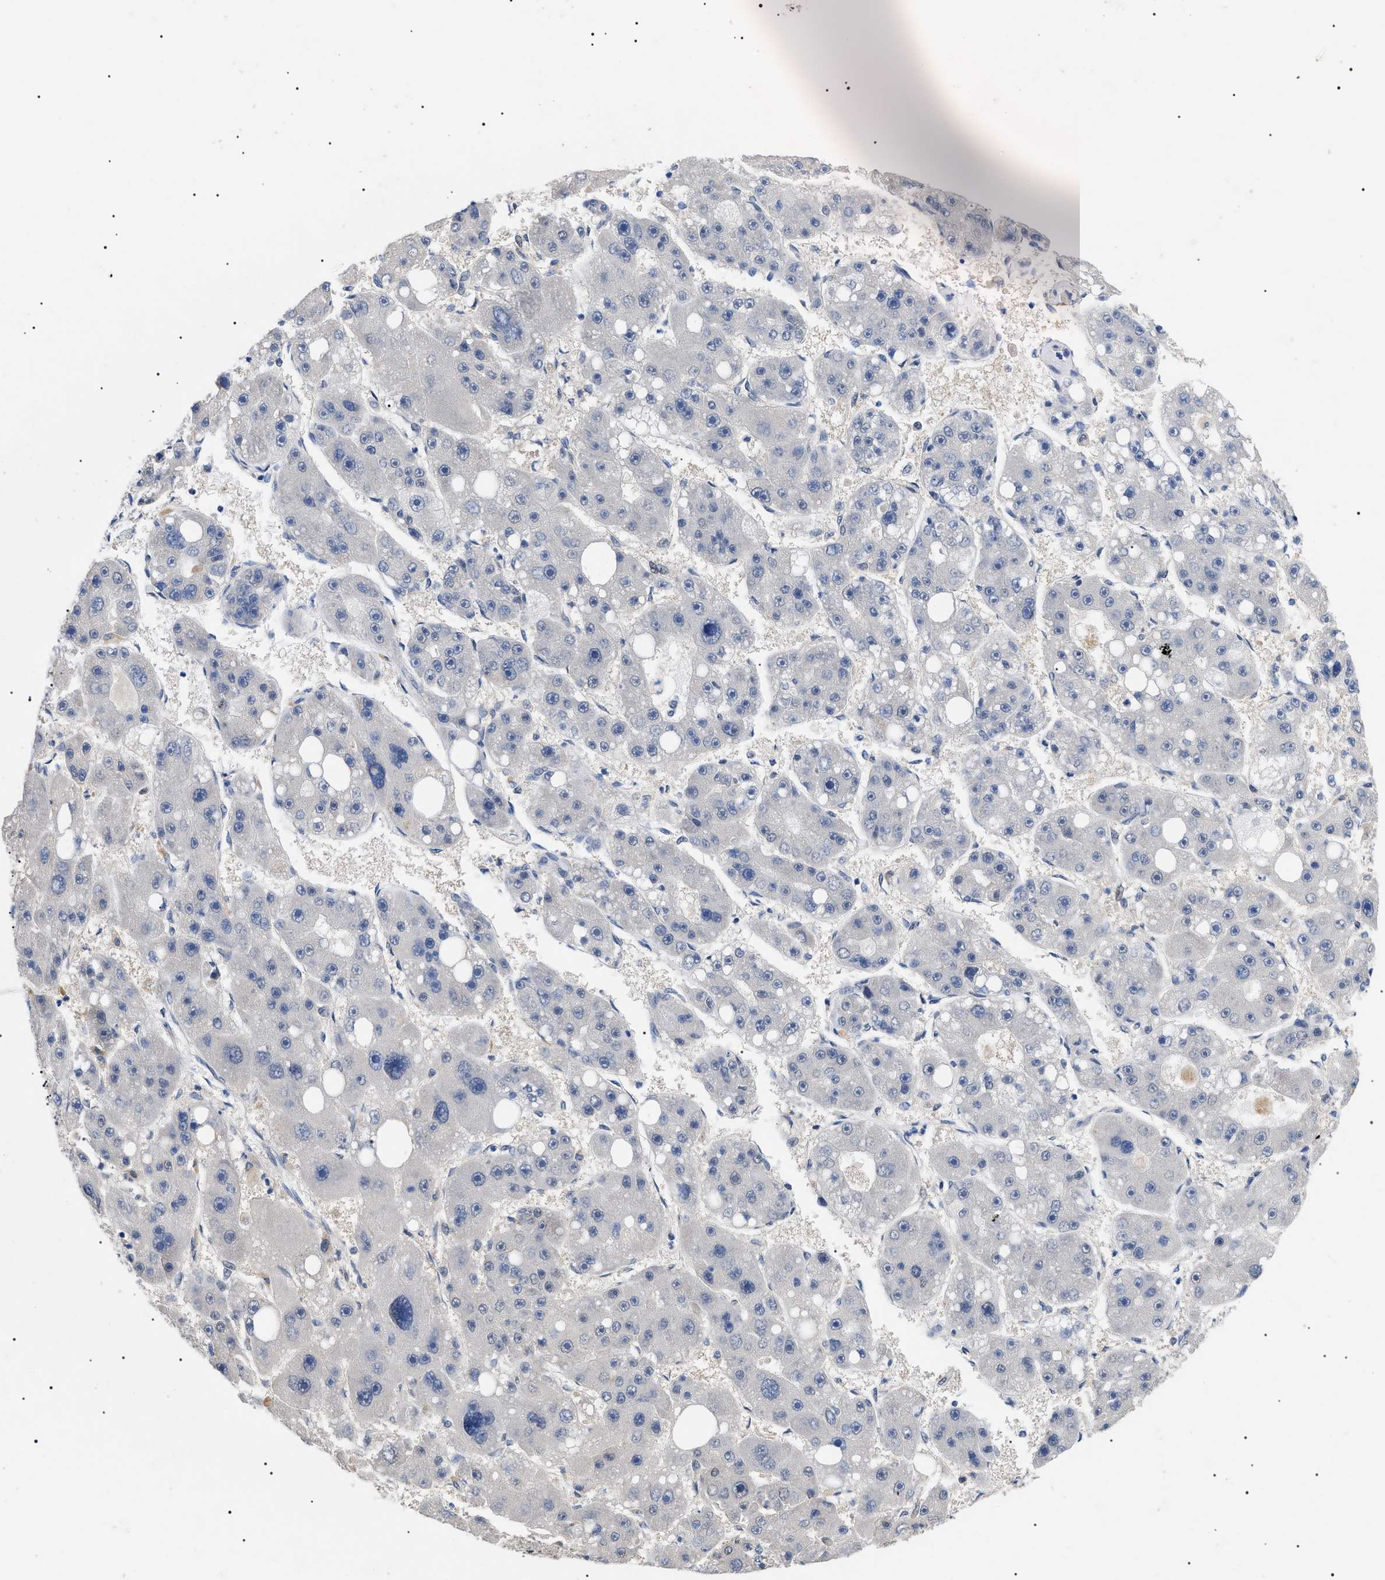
{"staining": {"intensity": "negative", "quantity": "none", "location": "none"}, "tissue": "liver cancer", "cell_type": "Tumor cells", "image_type": "cancer", "snomed": [{"axis": "morphology", "description": "Carcinoma, Hepatocellular, NOS"}, {"axis": "topography", "description": "Liver"}], "caption": "Immunohistochemistry image of neoplastic tissue: human liver hepatocellular carcinoma stained with DAB (3,3'-diaminobenzidine) shows no significant protein staining in tumor cells.", "gene": "GARRE1", "patient": {"sex": "female", "age": 61}}